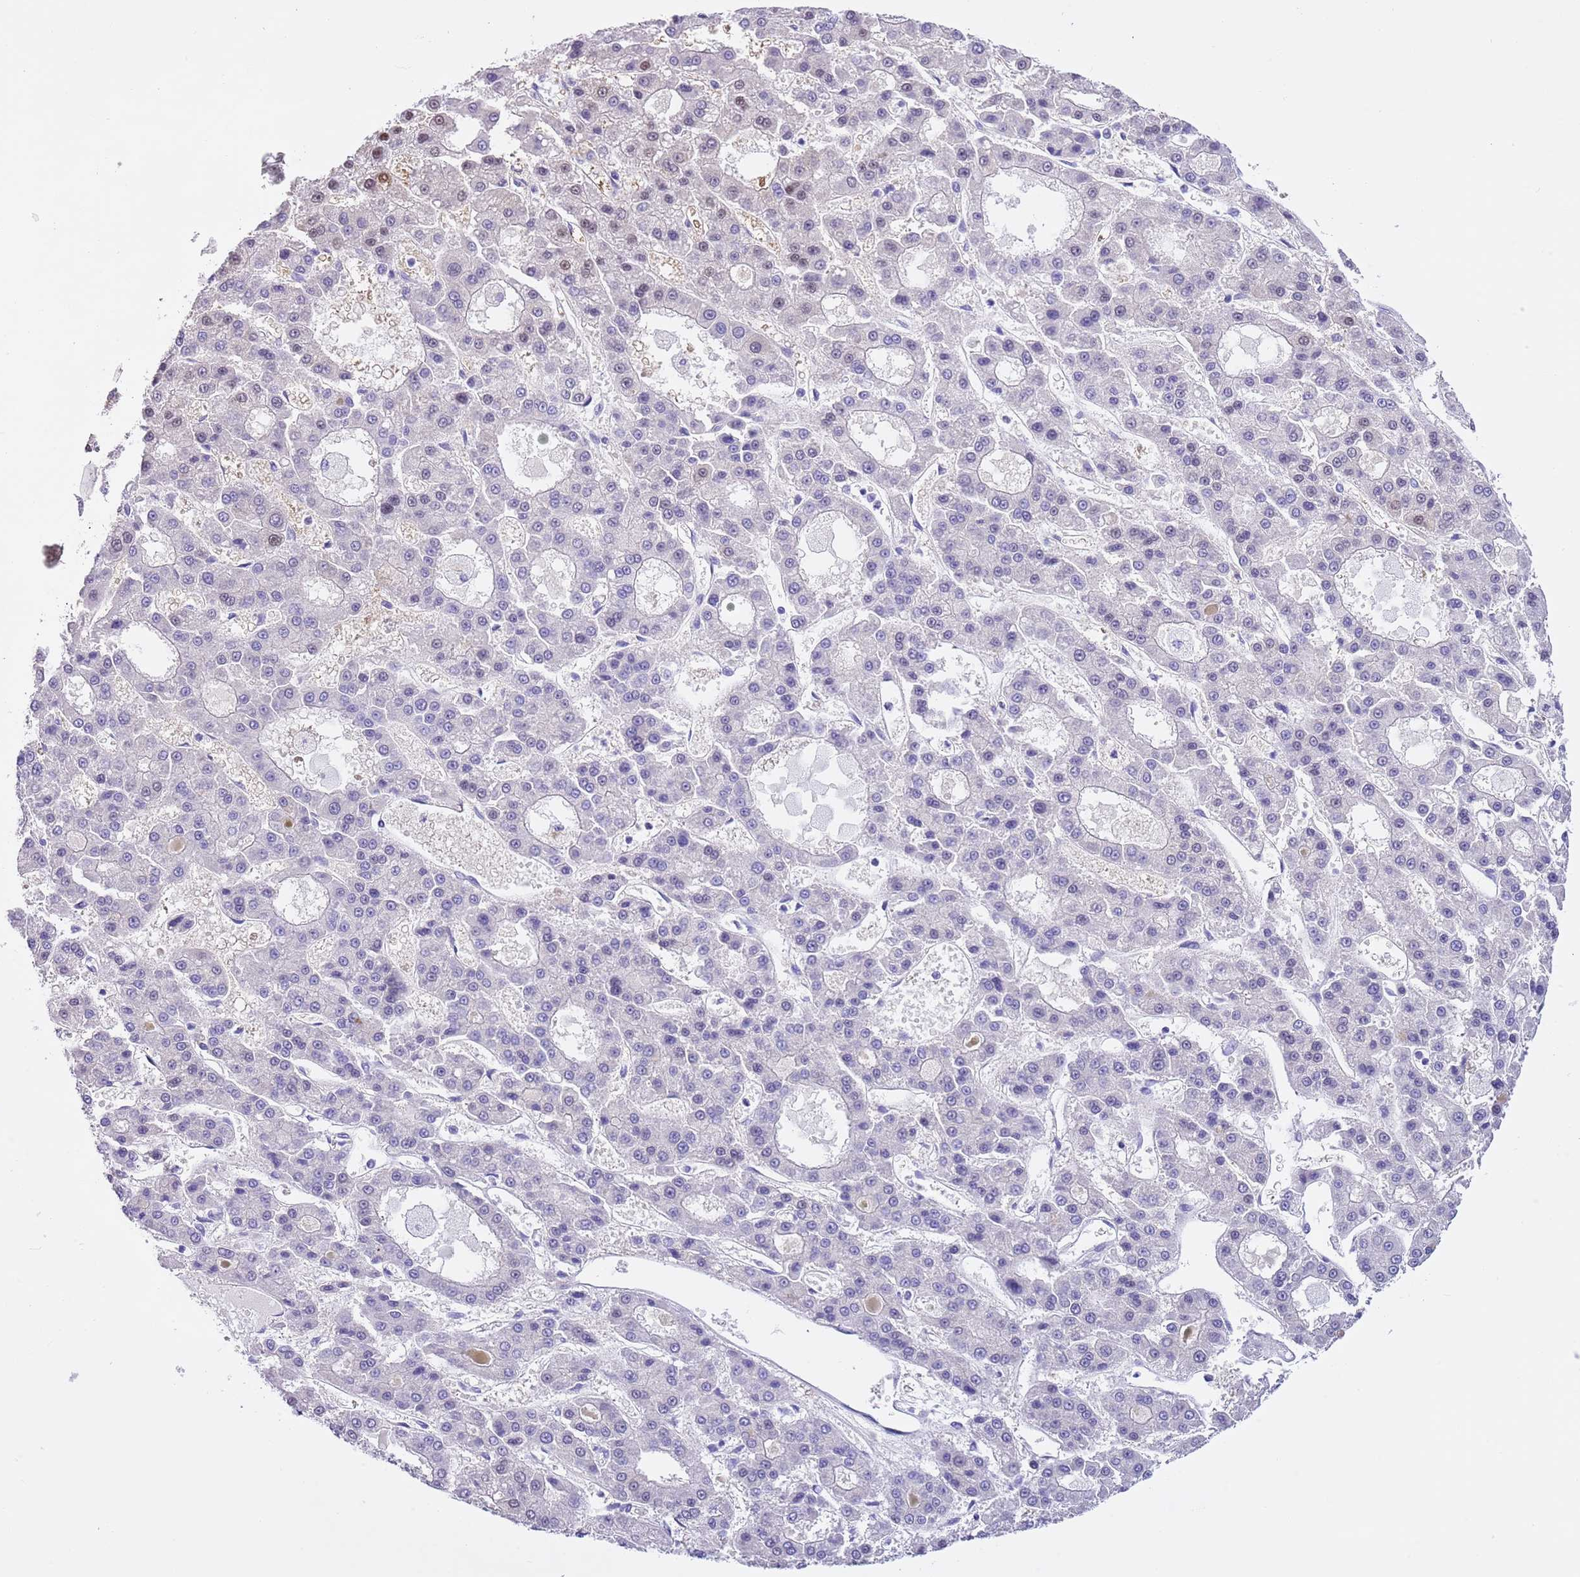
{"staining": {"intensity": "weak", "quantity": "<25%", "location": "nuclear"}, "tissue": "liver cancer", "cell_type": "Tumor cells", "image_type": "cancer", "snomed": [{"axis": "morphology", "description": "Carcinoma, Hepatocellular, NOS"}, {"axis": "topography", "description": "Liver"}], "caption": "The image demonstrates no significant positivity in tumor cells of liver hepatocellular carcinoma. Nuclei are stained in blue.", "gene": "TMEM185B", "patient": {"sex": "male", "age": 70}}